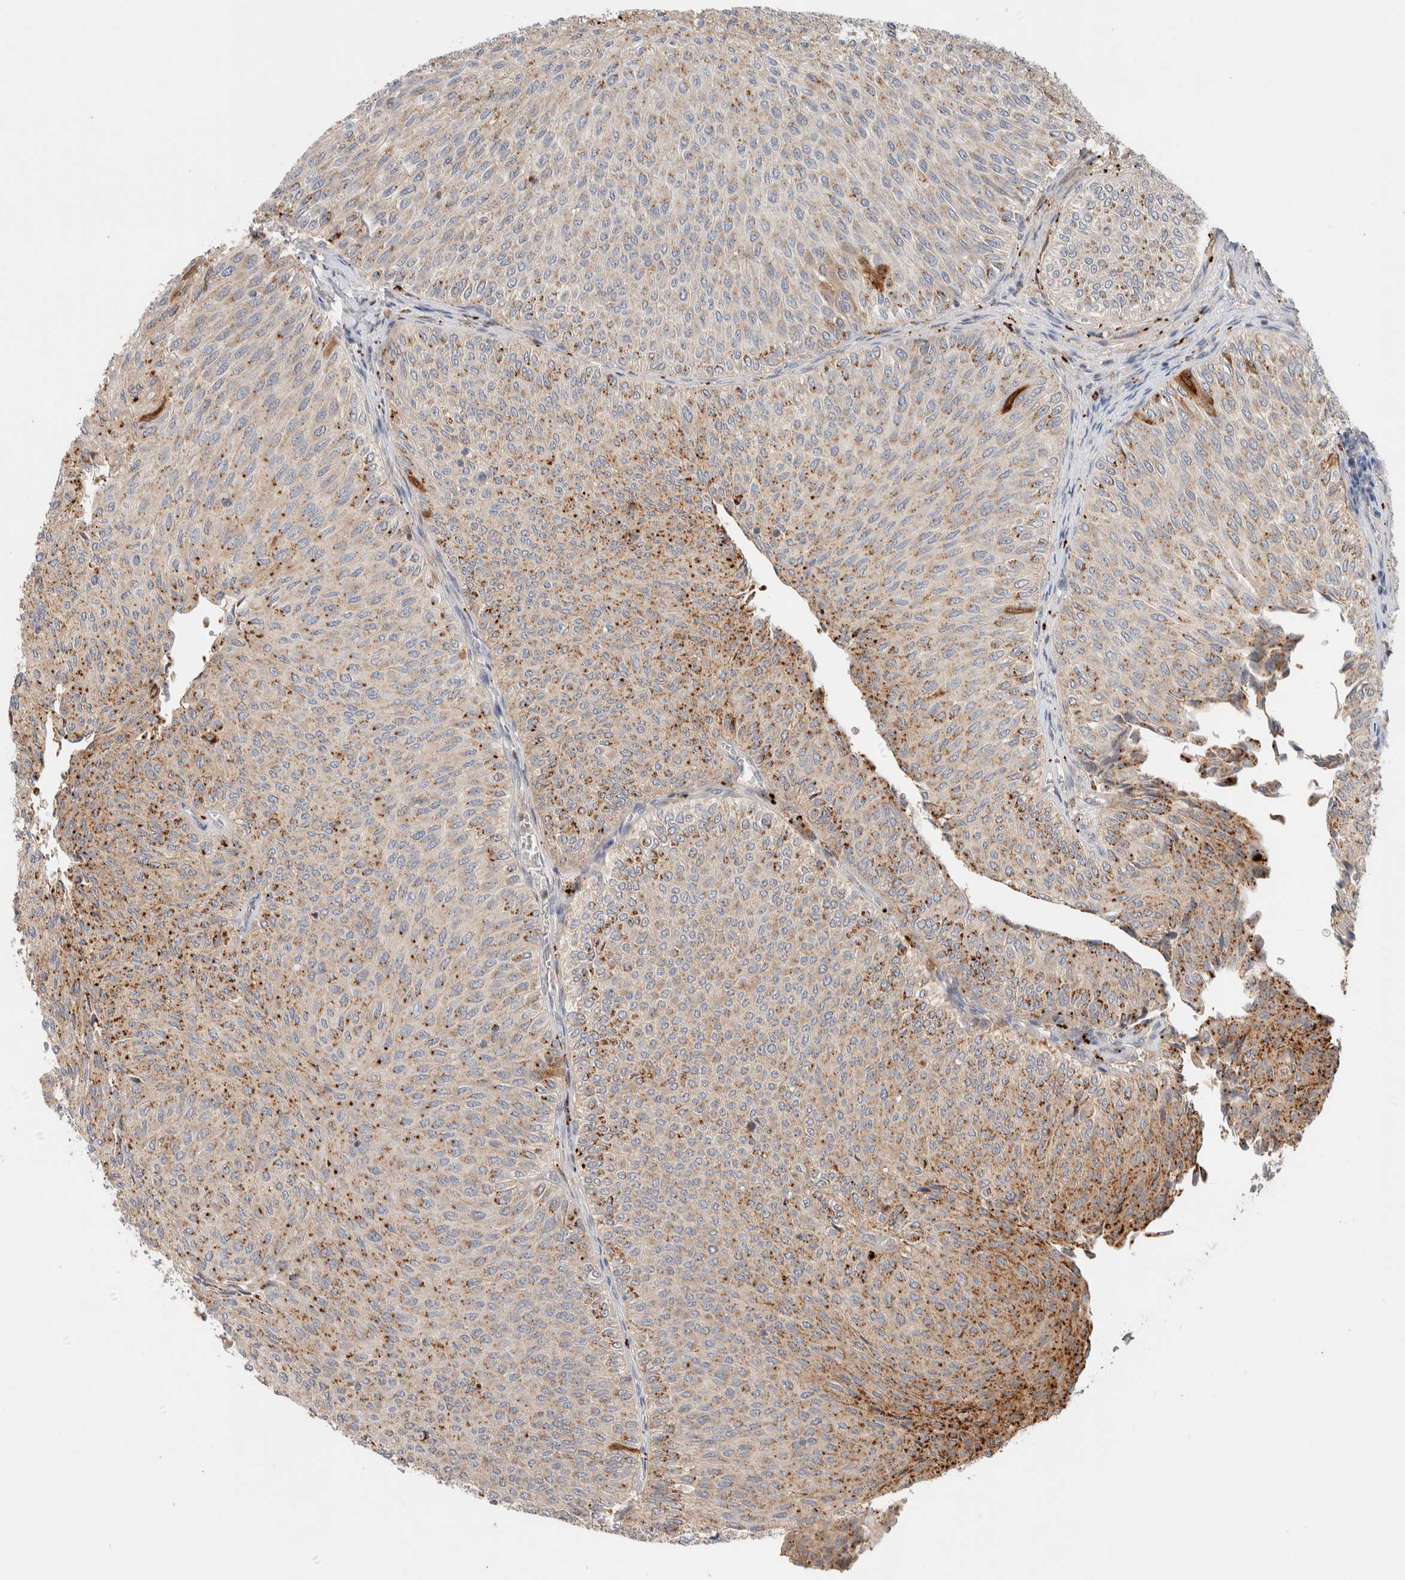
{"staining": {"intensity": "moderate", "quantity": "25%-75%", "location": "cytoplasmic/membranous"}, "tissue": "urothelial cancer", "cell_type": "Tumor cells", "image_type": "cancer", "snomed": [{"axis": "morphology", "description": "Urothelial carcinoma, Low grade"}, {"axis": "topography", "description": "Urinary bladder"}], "caption": "DAB immunohistochemical staining of urothelial cancer demonstrates moderate cytoplasmic/membranous protein positivity in about 25%-75% of tumor cells.", "gene": "GCLM", "patient": {"sex": "male", "age": 78}}